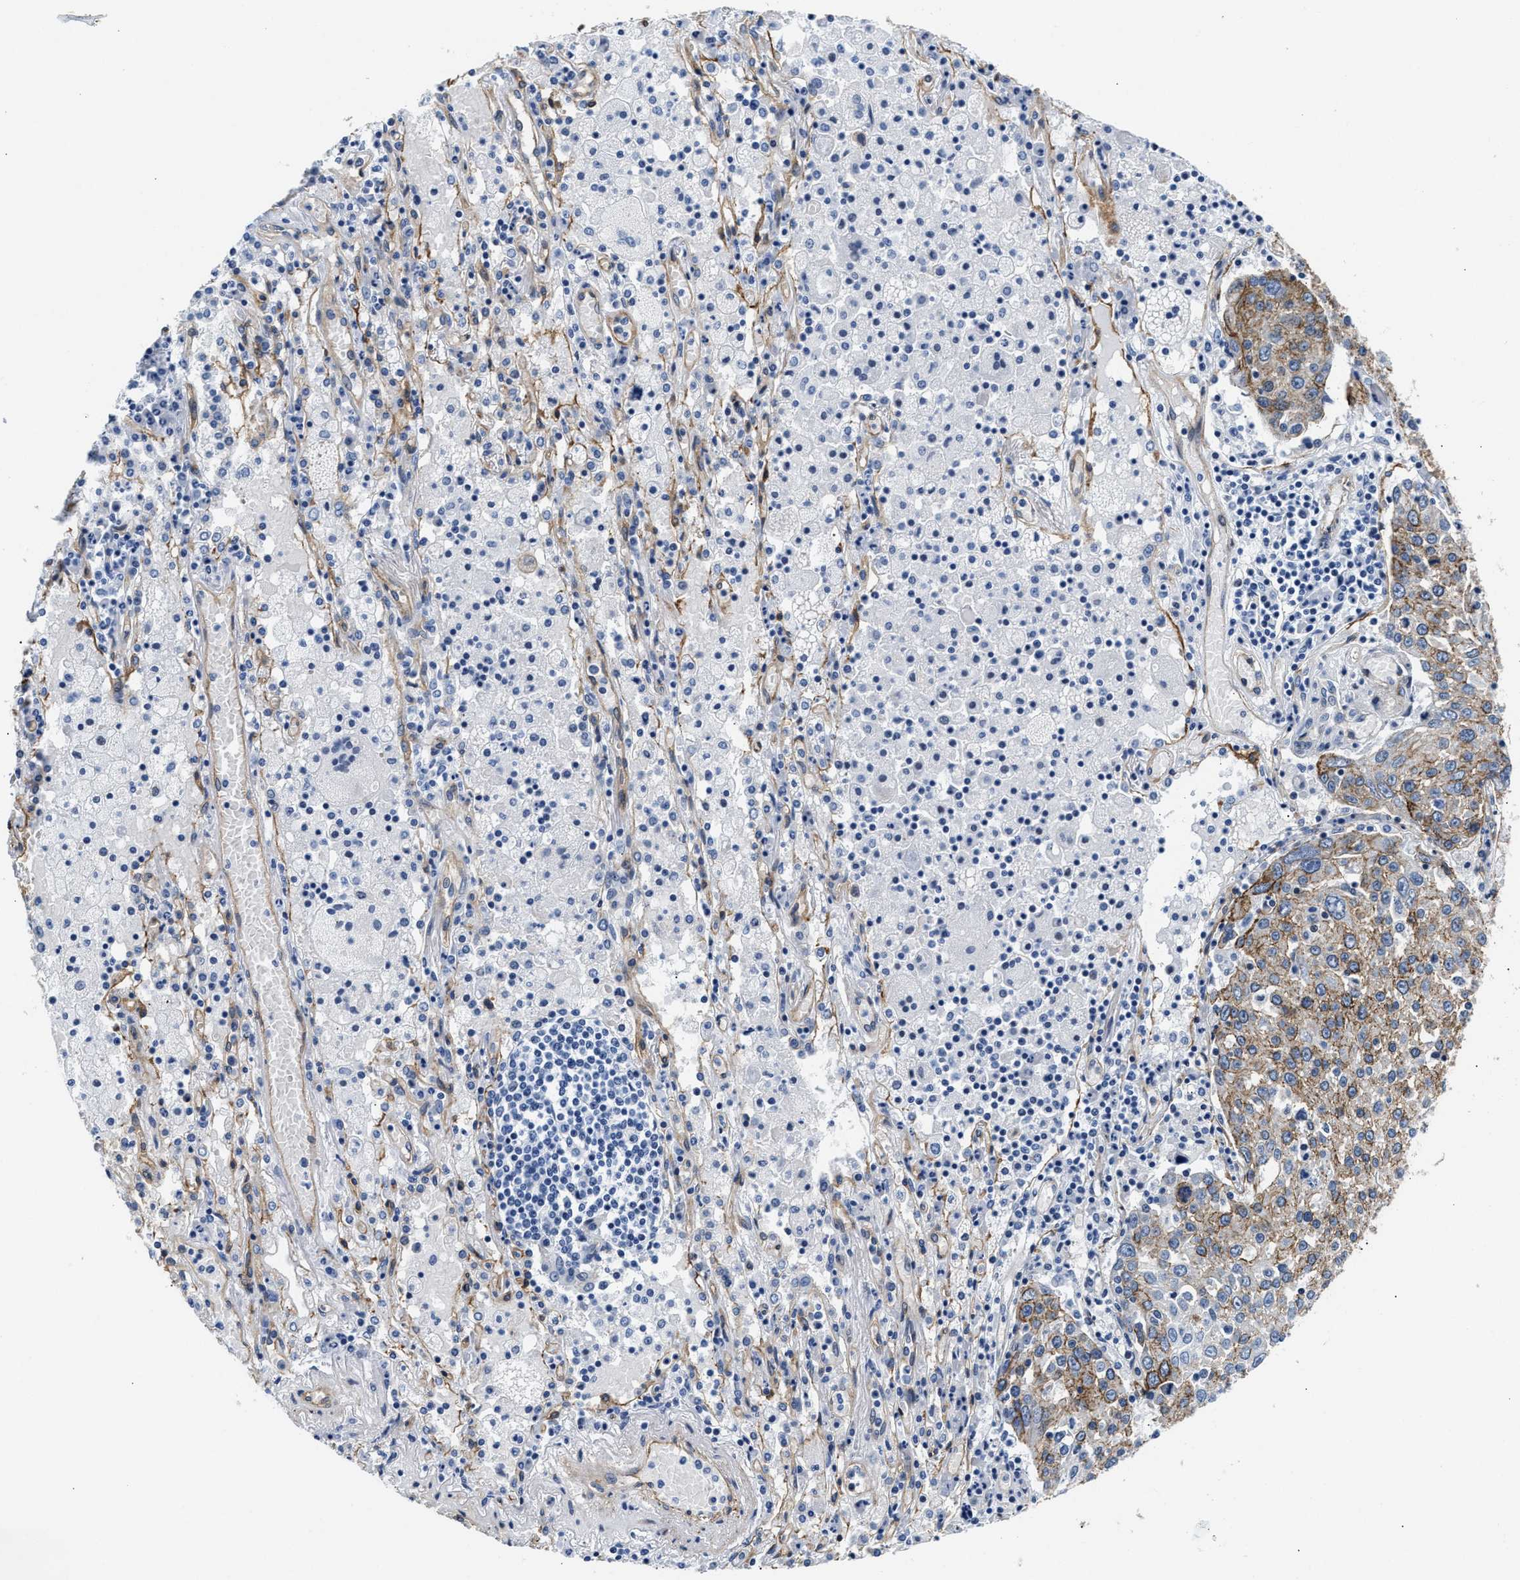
{"staining": {"intensity": "moderate", "quantity": ">75%", "location": "cytoplasmic/membranous"}, "tissue": "lung cancer", "cell_type": "Tumor cells", "image_type": "cancer", "snomed": [{"axis": "morphology", "description": "Squamous cell carcinoma, NOS"}, {"axis": "topography", "description": "Lung"}], "caption": "A brown stain highlights moderate cytoplasmic/membranous expression of a protein in squamous cell carcinoma (lung) tumor cells.", "gene": "TRIM29", "patient": {"sex": "male", "age": 65}}